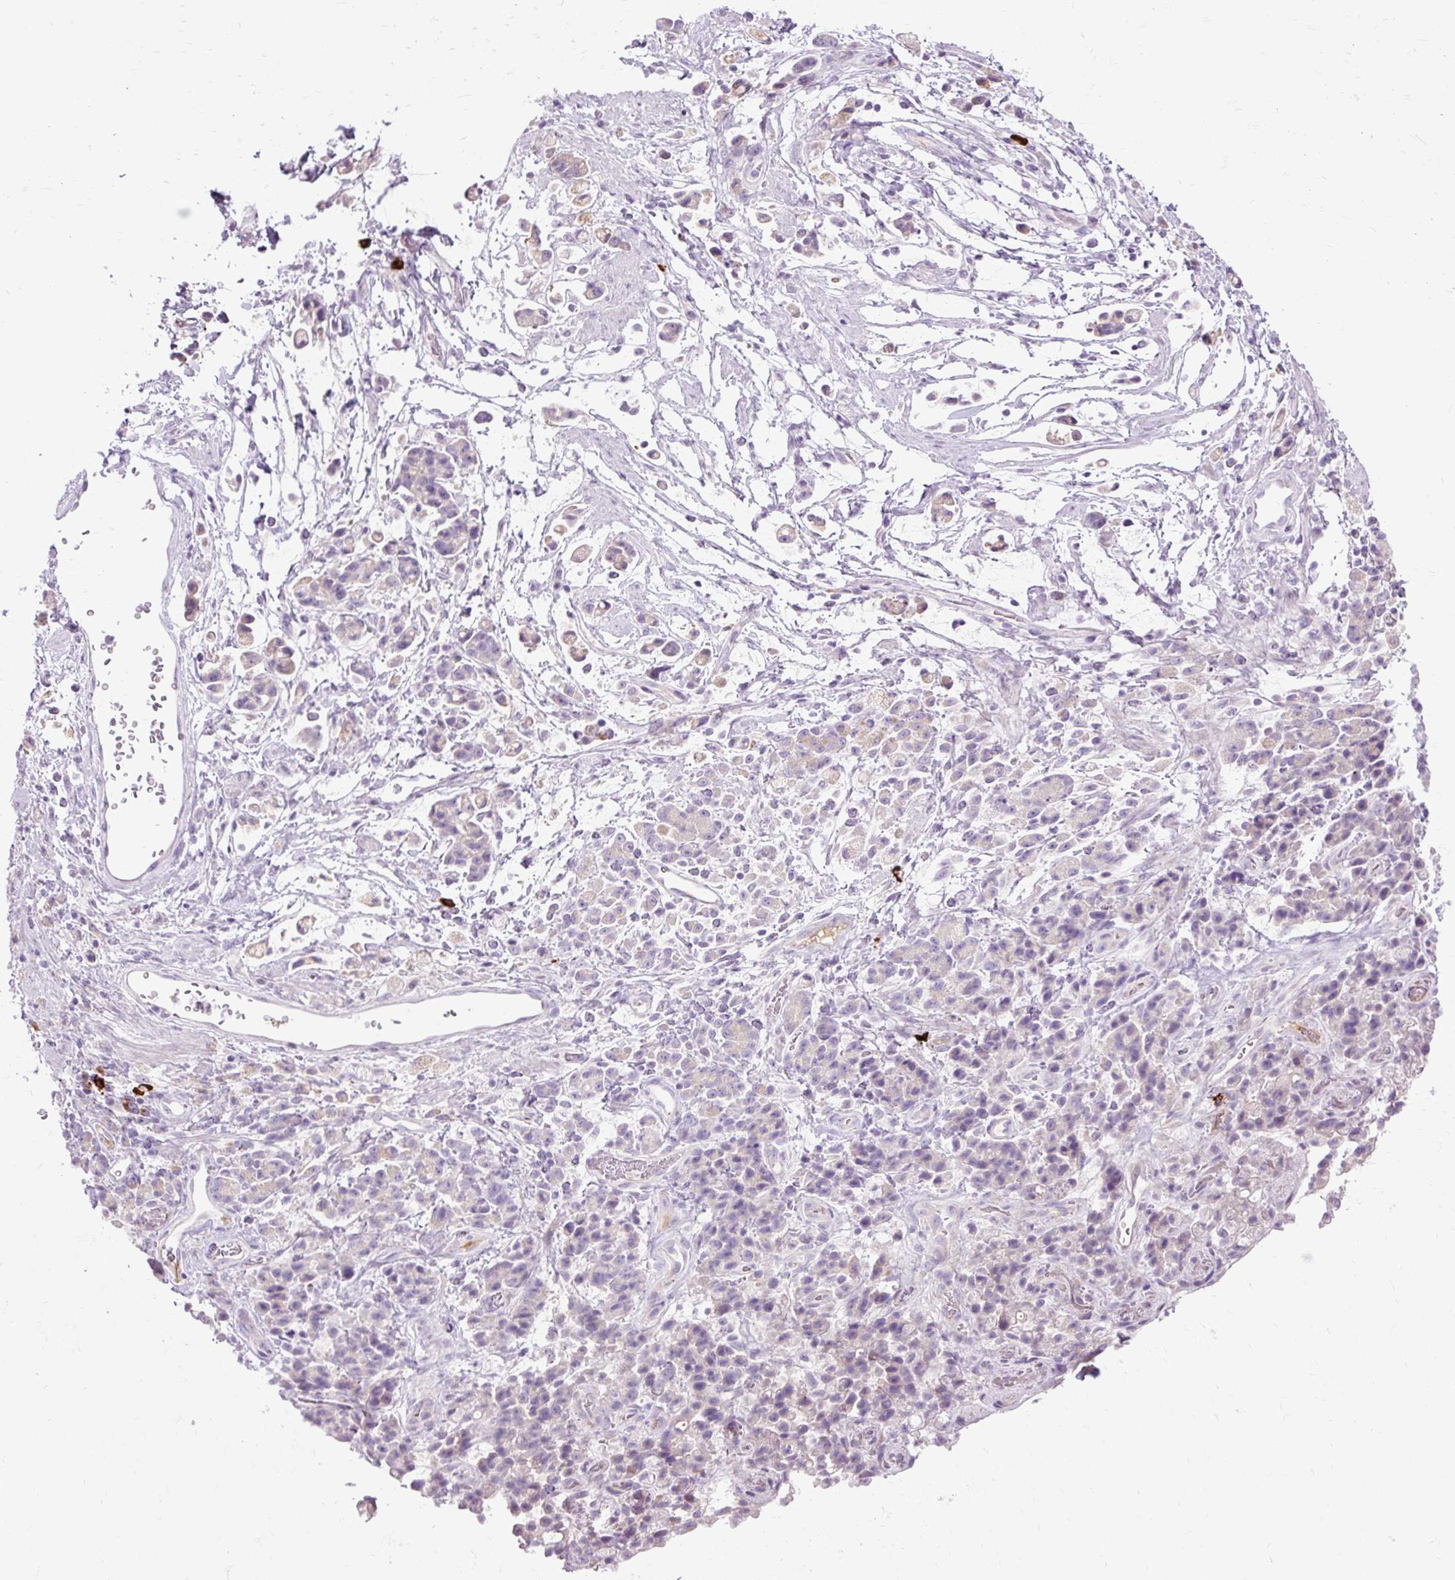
{"staining": {"intensity": "negative", "quantity": "none", "location": "none"}, "tissue": "stomach cancer", "cell_type": "Tumor cells", "image_type": "cancer", "snomed": [{"axis": "morphology", "description": "Adenocarcinoma, NOS"}, {"axis": "topography", "description": "Stomach"}], "caption": "Immunohistochemistry (IHC) photomicrograph of stomach cancer stained for a protein (brown), which shows no staining in tumor cells.", "gene": "ARRDC2", "patient": {"sex": "female", "age": 60}}